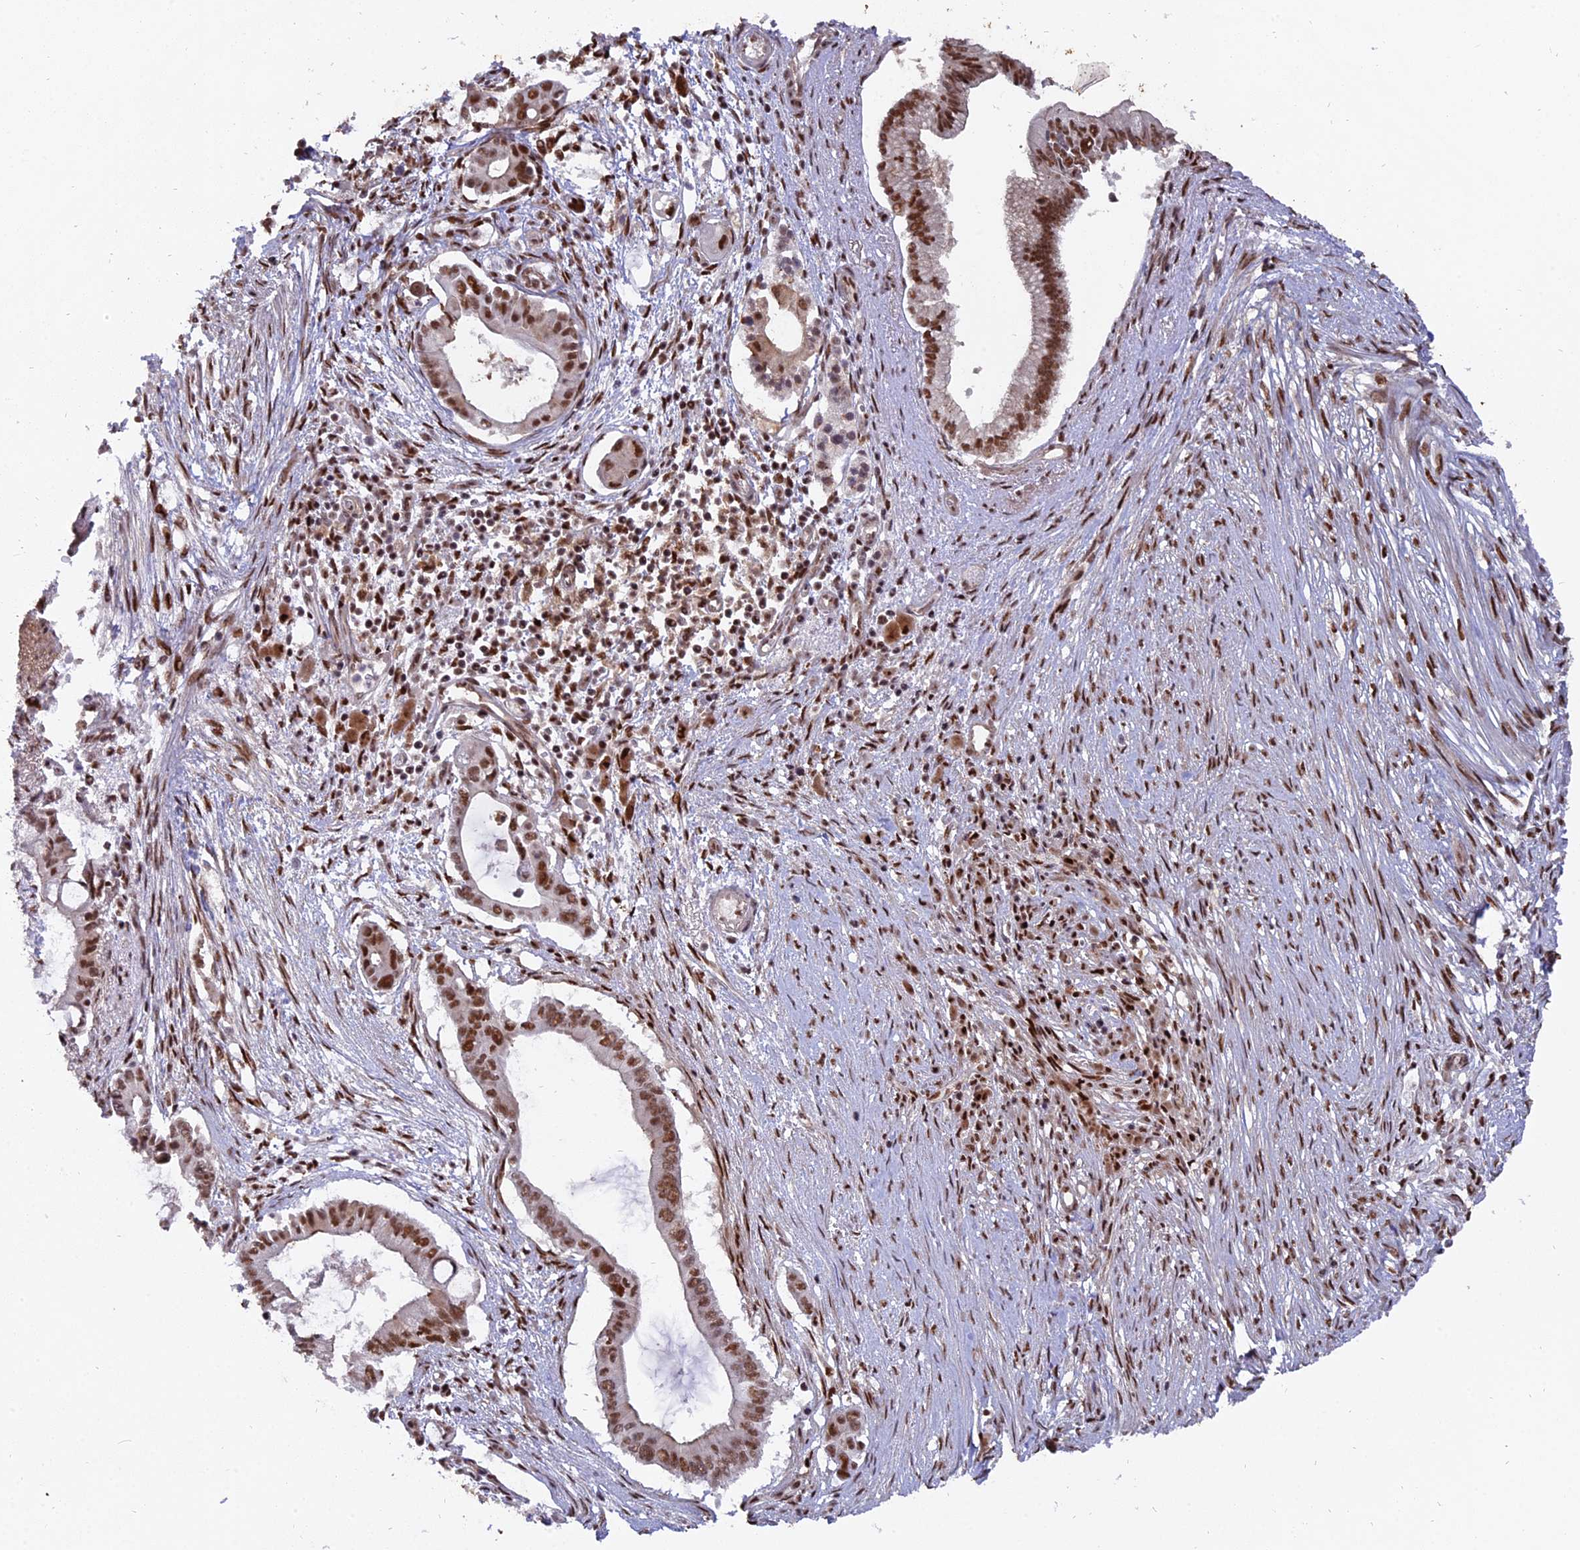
{"staining": {"intensity": "moderate", "quantity": ">75%", "location": "nuclear"}, "tissue": "pancreatic cancer", "cell_type": "Tumor cells", "image_type": "cancer", "snomed": [{"axis": "morphology", "description": "Adenocarcinoma, NOS"}, {"axis": "topography", "description": "Pancreas"}], "caption": "Approximately >75% of tumor cells in human pancreatic cancer show moderate nuclear protein expression as visualized by brown immunohistochemical staining.", "gene": "RAMAC", "patient": {"sex": "male", "age": 68}}